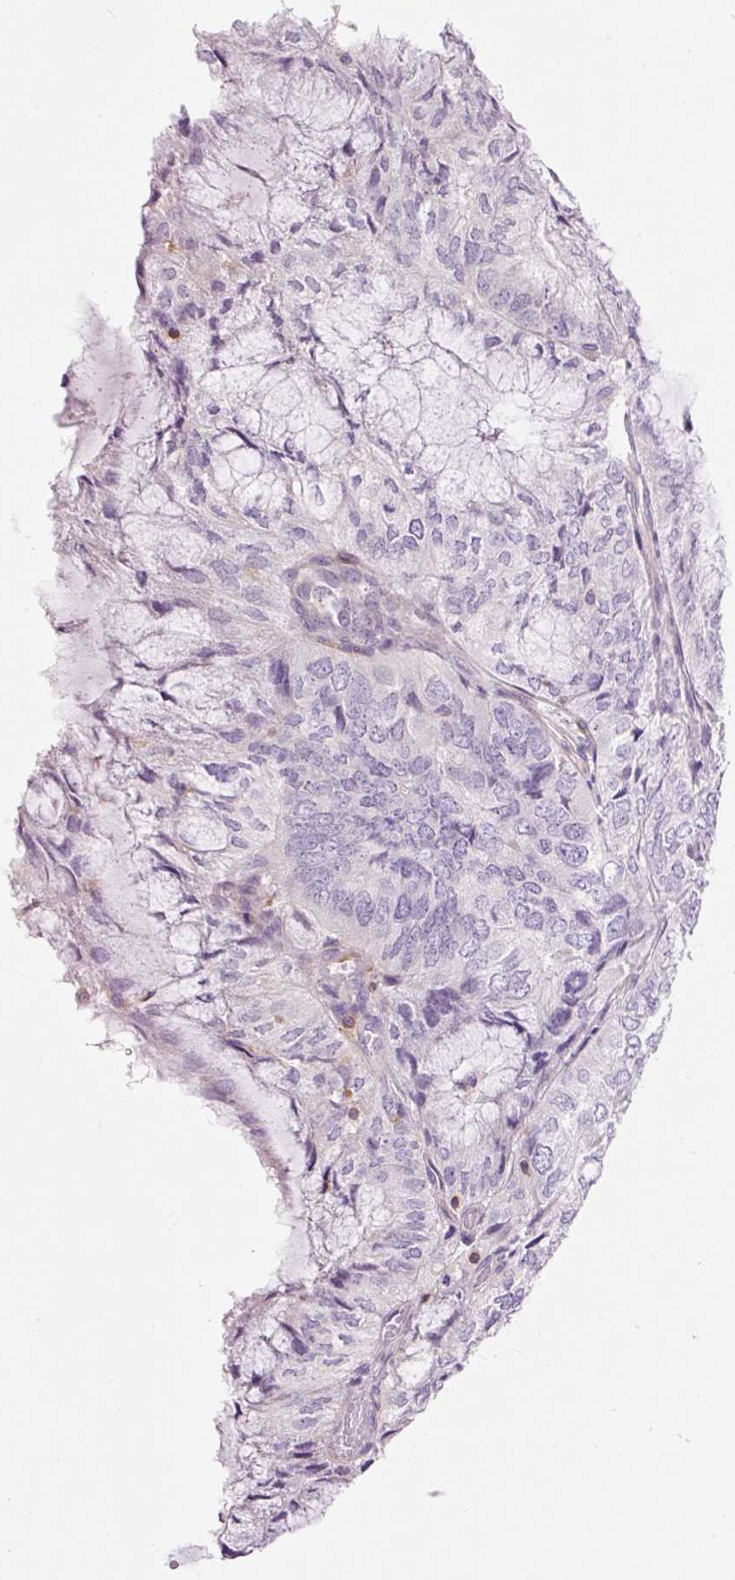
{"staining": {"intensity": "negative", "quantity": "none", "location": "none"}, "tissue": "endometrial cancer", "cell_type": "Tumor cells", "image_type": "cancer", "snomed": [{"axis": "morphology", "description": "Adenocarcinoma, NOS"}, {"axis": "topography", "description": "Endometrium"}], "caption": "DAB immunohistochemical staining of human endometrial cancer reveals no significant expression in tumor cells.", "gene": "DOK6", "patient": {"sex": "female", "age": 81}}